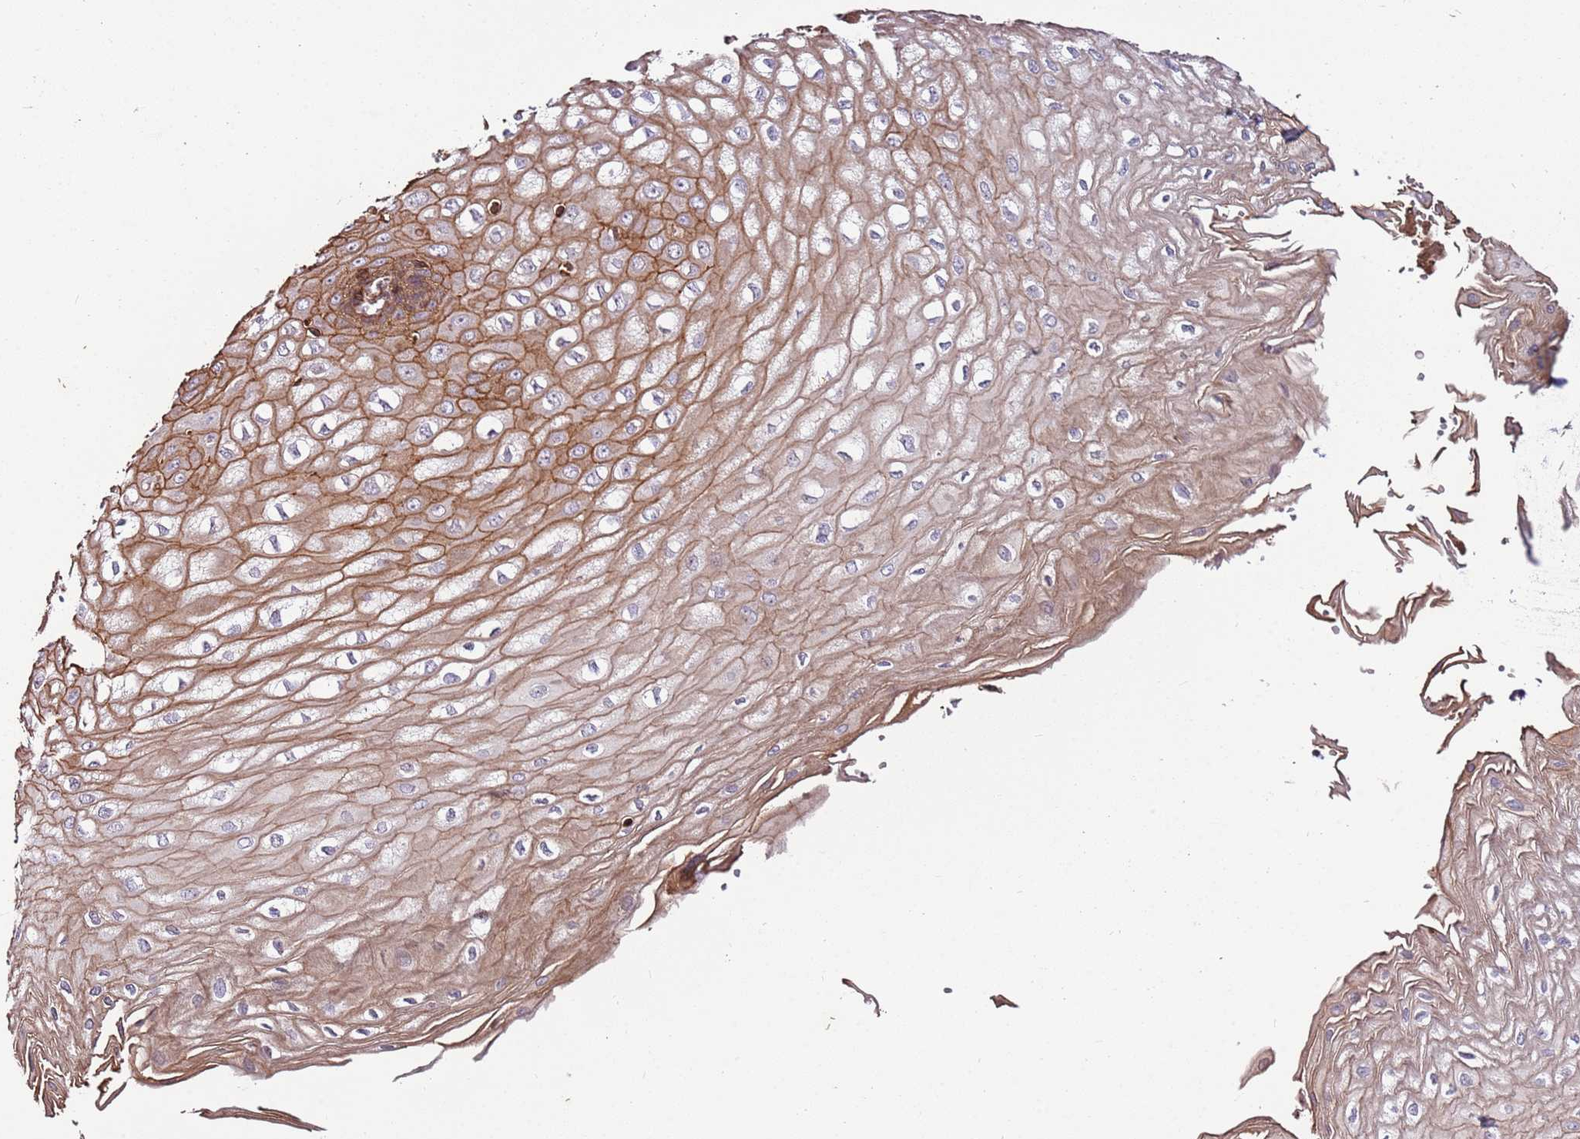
{"staining": {"intensity": "moderate", "quantity": ">75%", "location": "cytoplasmic/membranous"}, "tissue": "esophagus", "cell_type": "Squamous epithelial cells", "image_type": "normal", "snomed": [{"axis": "morphology", "description": "Normal tissue, NOS"}, {"axis": "topography", "description": "Esophagus"}], "caption": "Immunohistochemical staining of unremarkable human esophagus reveals medium levels of moderate cytoplasmic/membranous positivity in about >75% of squamous epithelial cells.", "gene": "ACVR2A", "patient": {"sex": "male", "age": 60}}